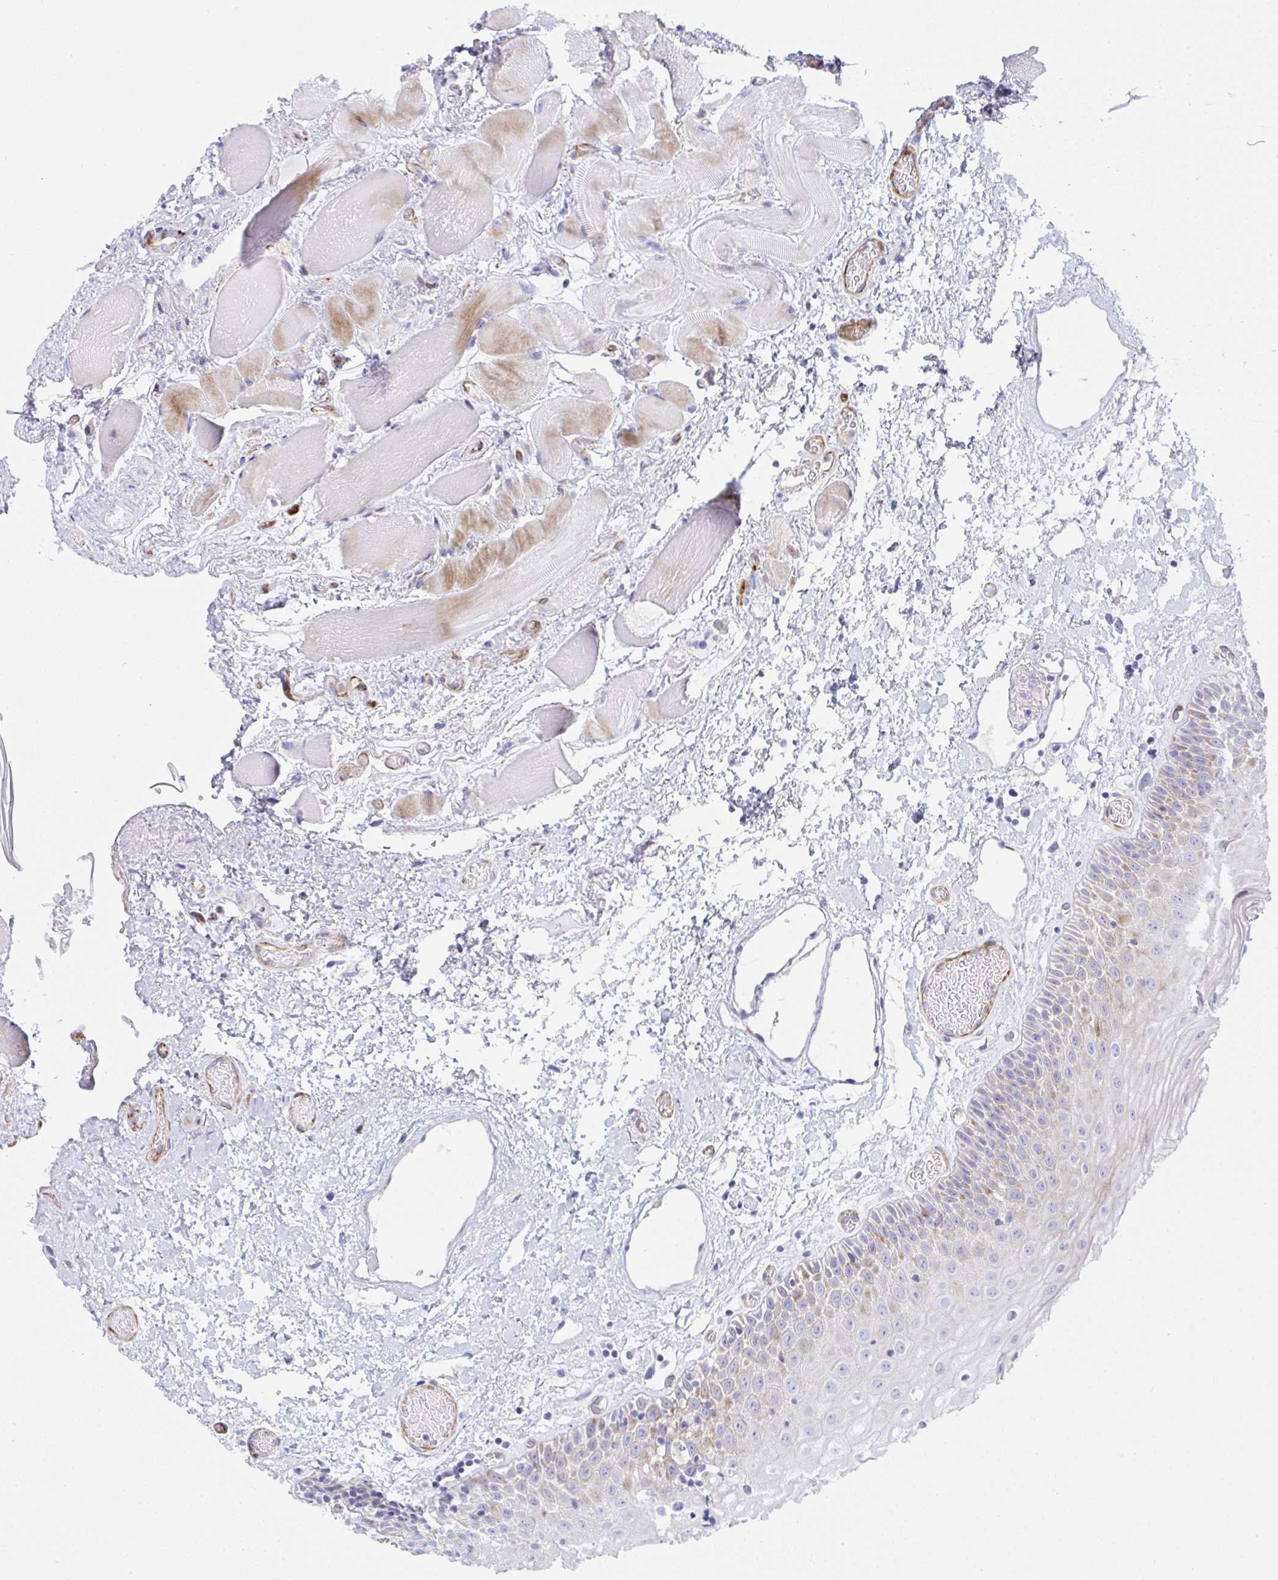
{"staining": {"intensity": "weak", "quantity": "<25%", "location": "cytoplasmic/membranous"}, "tissue": "oral mucosa", "cell_type": "Squamous epithelial cells", "image_type": "normal", "snomed": [{"axis": "morphology", "description": "Normal tissue, NOS"}, {"axis": "topography", "description": "Oral tissue"}], "caption": "Immunohistochemistry (IHC) micrograph of normal human oral mucosa stained for a protein (brown), which exhibits no staining in squamous epithelial cells.", "gene": "ZNF713", "patient": {"sex": "female", "age": 82}}